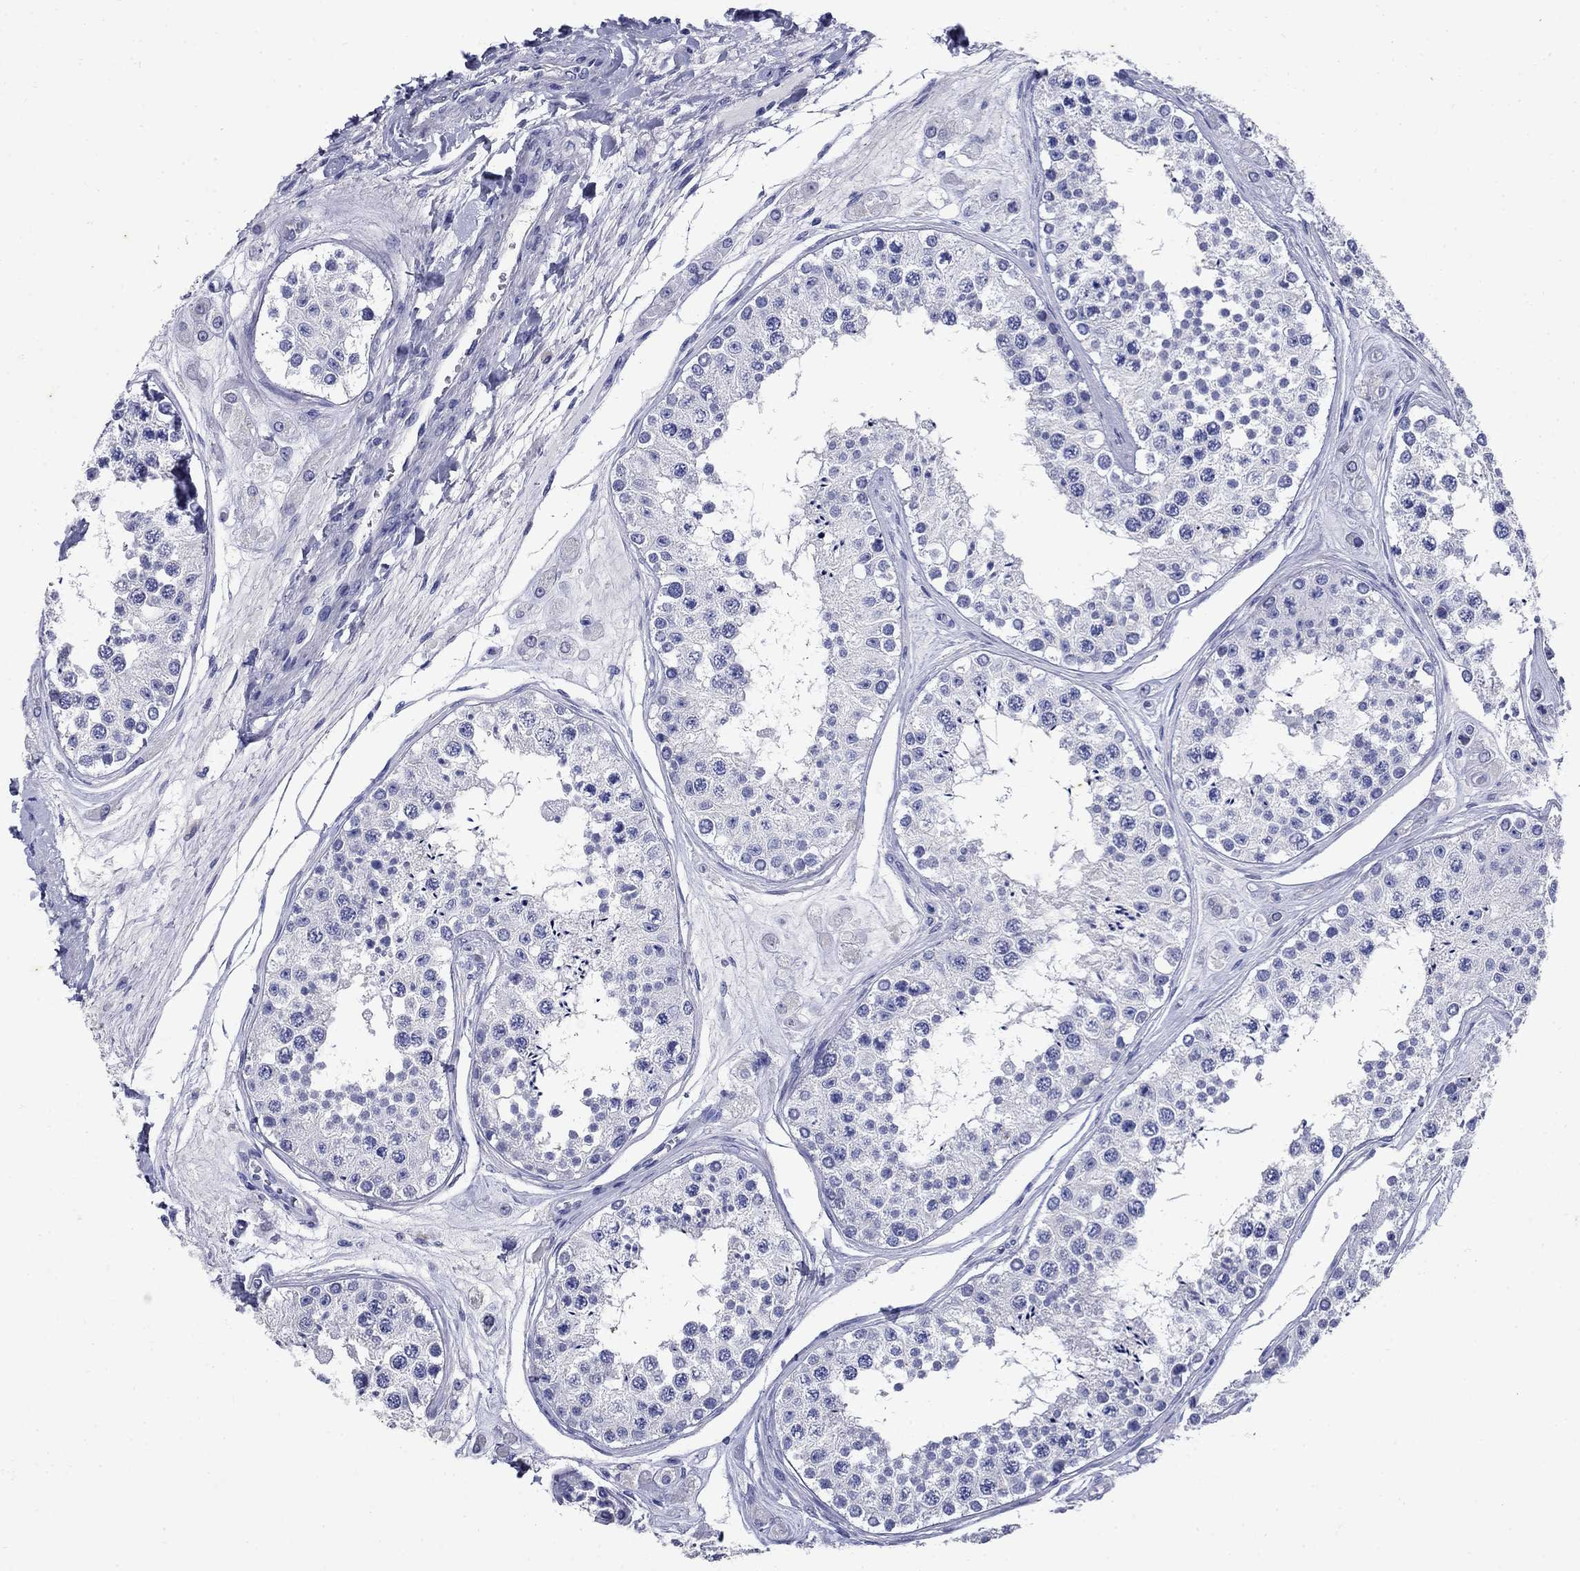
{"staining": {"intensity": "negative", "quantity": "none", "location": "none"}, "tissue": "testis", "cell_type": "Cells in seminiferous ducts", "image_type": "normal", "snomed": [{"axis": "morphology", "description": "Normal tissue, NOS"}, {"axis": "topography", "description": "Testis"}], "caption": "Immunohistochemical staining of unremarkable human testis demonstrates no significant staining in cells in seminiferous ducts.", "gene": "CD1A", "patient": {"sex": "male", "age": 25}}